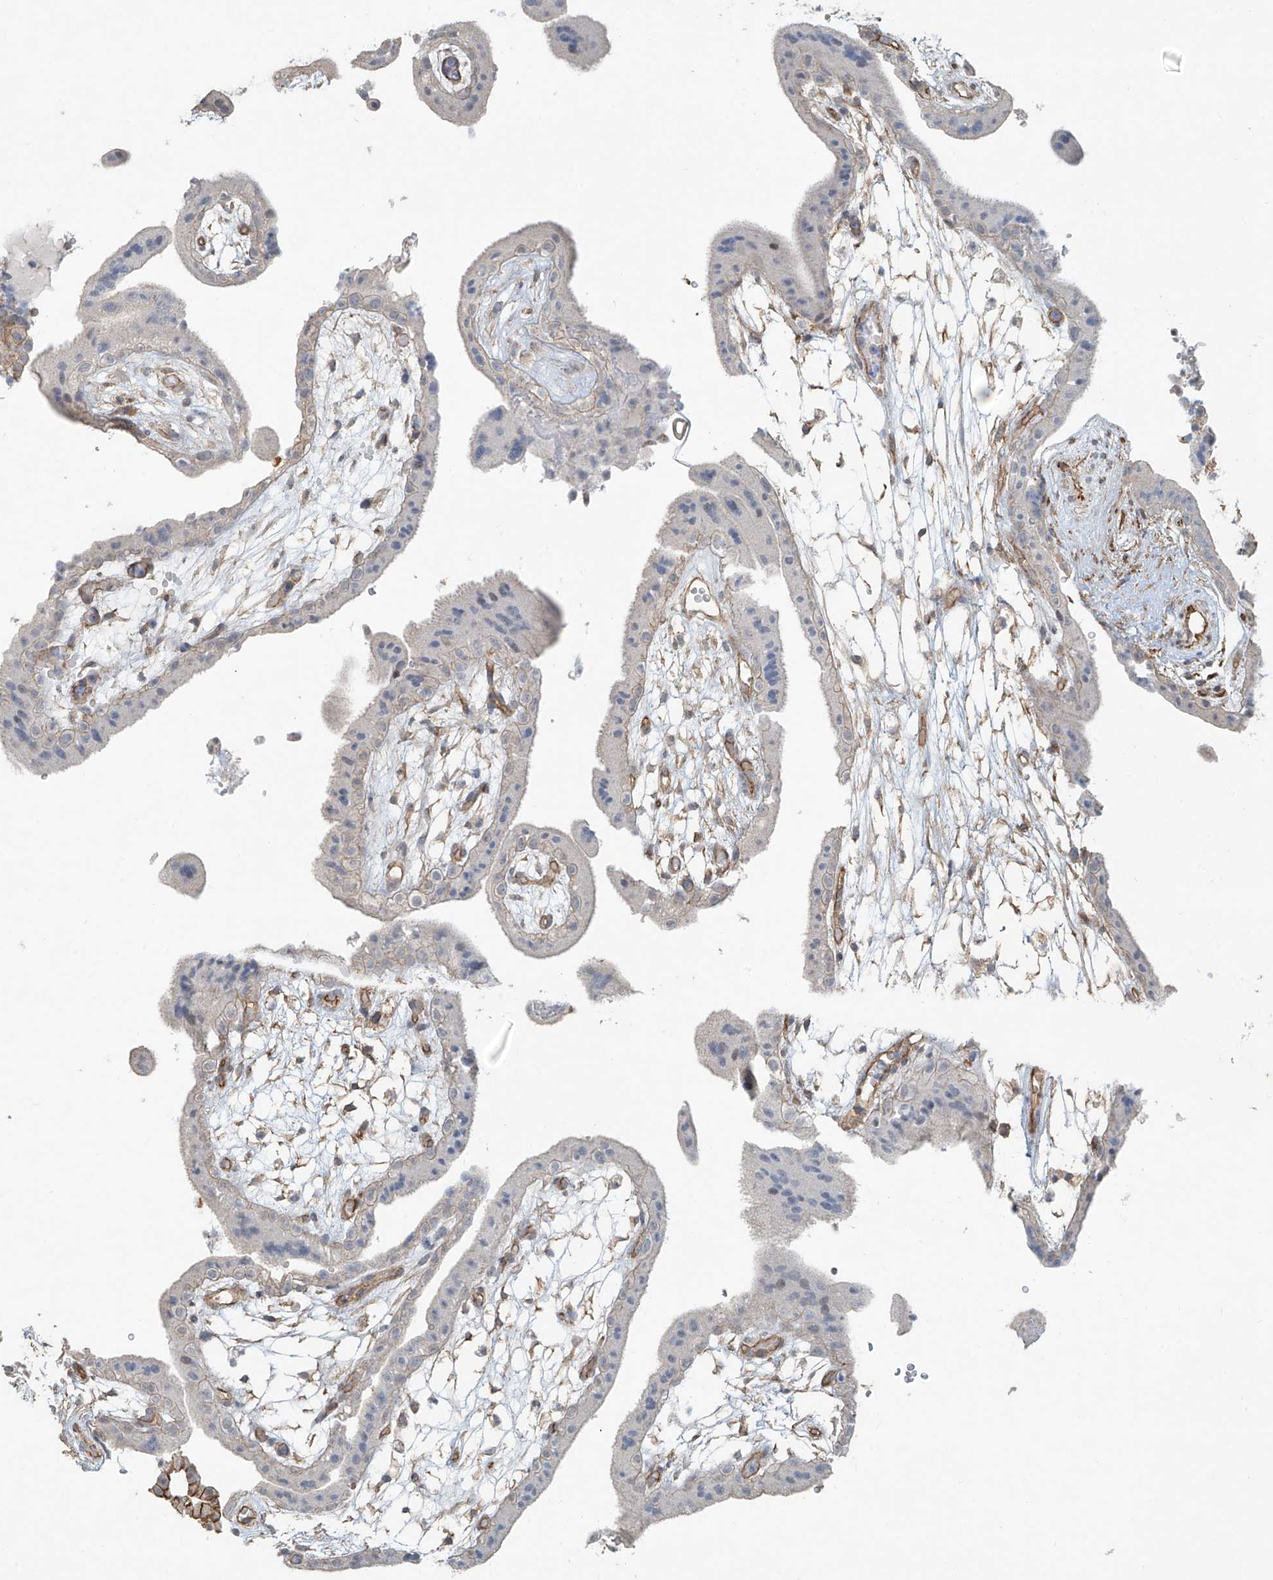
{"staining": {"intensity": "negative", "quantity": "none", "location": "none"}, "tissue": "placenta", "cell_type": "Trophoblastic cells", "image_type": "normal", "snomed": [{"axis": "morphology", "description": "Normal tissue, NOS"}, {"axis": "topography", "description": "Placenta"}], "caption": "Immunohistochemical staining of unremarkable placenta reveals no significant expression in trophoblastic cells.", "gene": "TUBE1", "patient": {"sex": "female", "age": 18}}